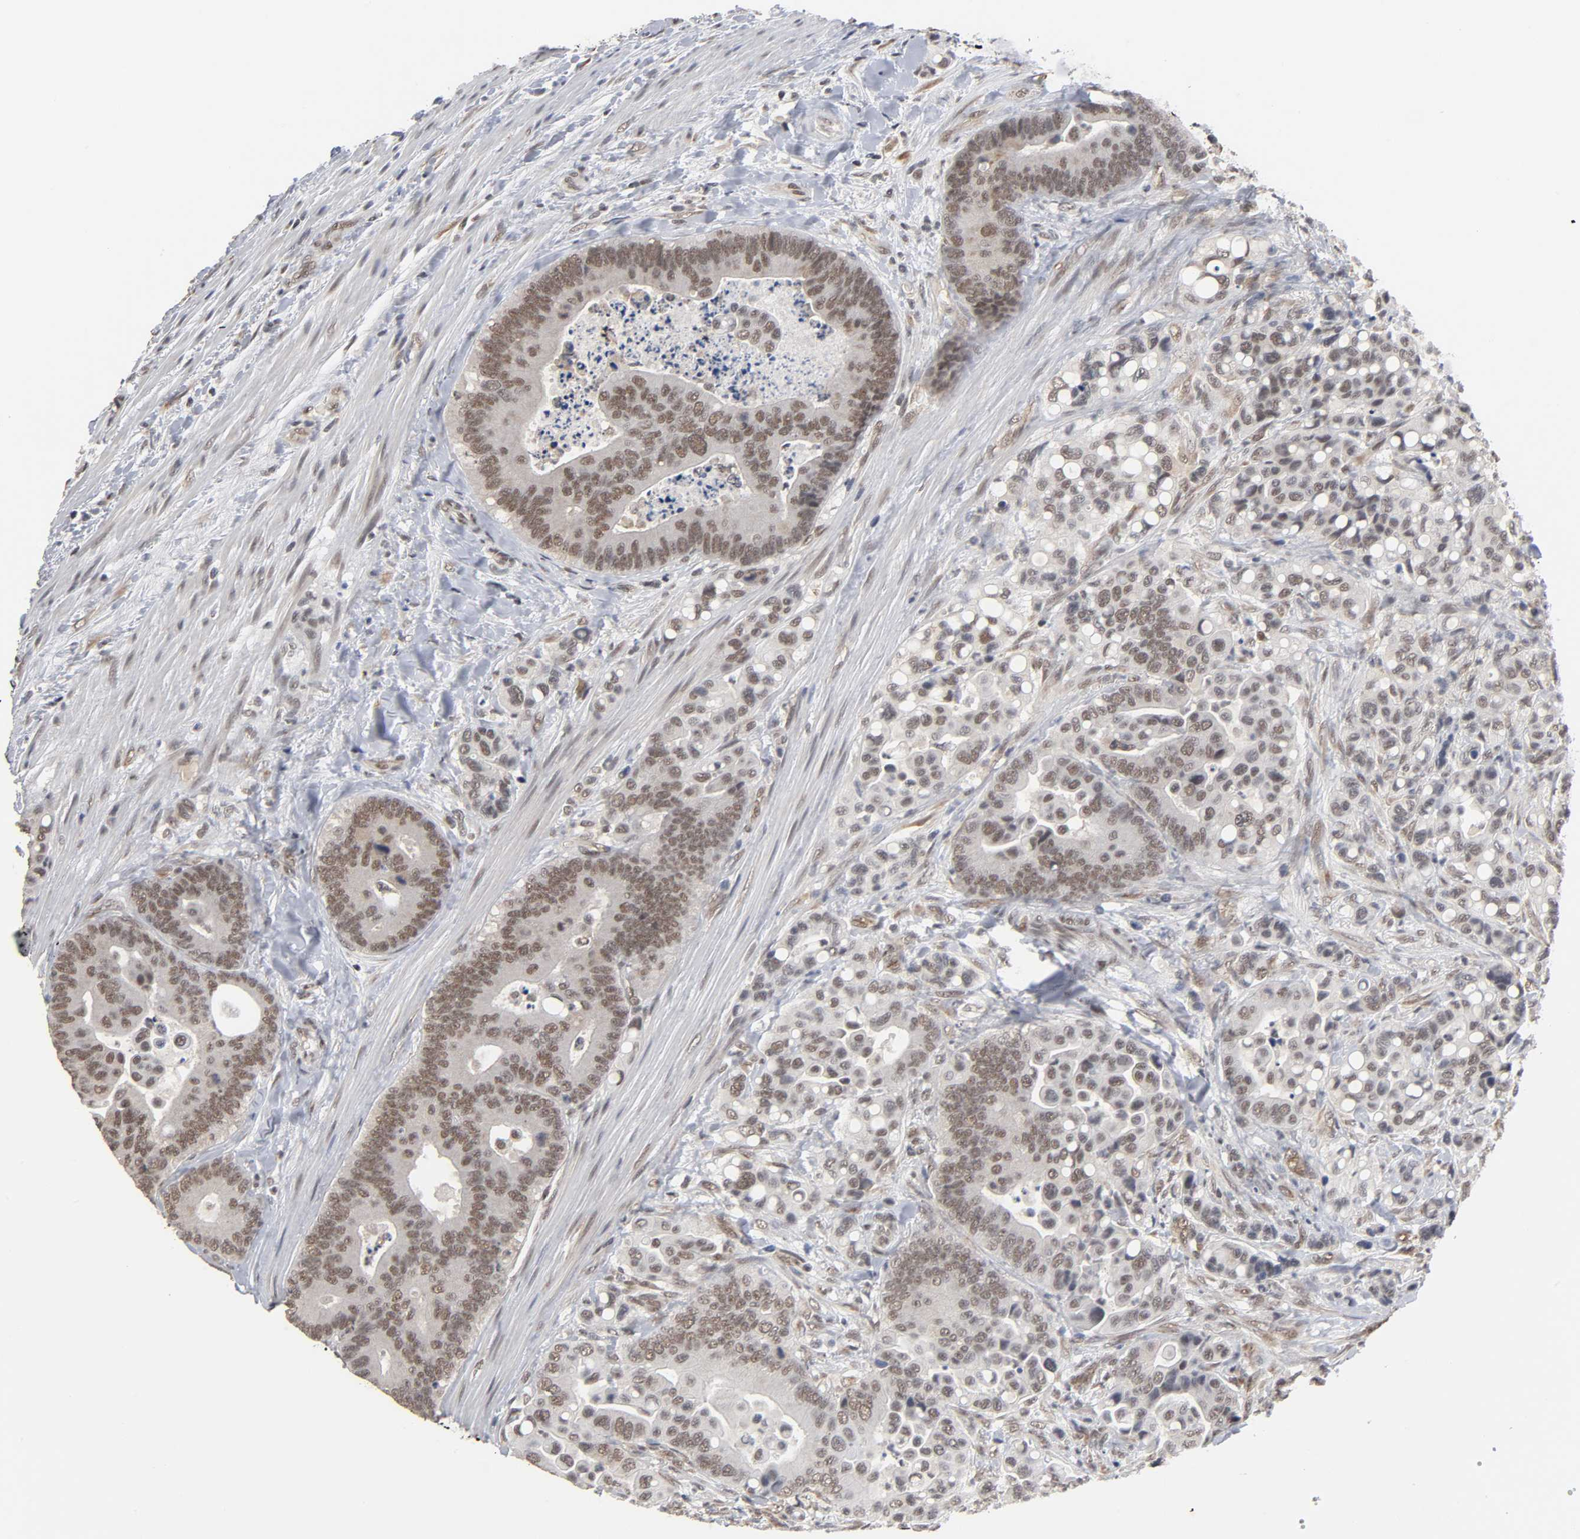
{"staining": {"intensity": "weak", "quantity": ">75%", "location": "cytoplasmic/membranous,nuclear"}, "tissue": "colorectal cancer", "cell_type": "Tumor cells", "image_type": "cancer", "snomed": [{"axis": "morphology", "description": "Normal tissue, NOS"}, {"axis": "morphology", "description": "Adenocarcinoma, NOS"}, {"axis": "topography", "description": "Colon"}], "caption": "Brown immunohistochemical staining in colorectal cancer demonstrates weak cytoplasmic/membranous and nuclear positivity in about >75% of tumor cells.", "gene": "ZNF384", "patient": {"sex": "male", "age": 82}}